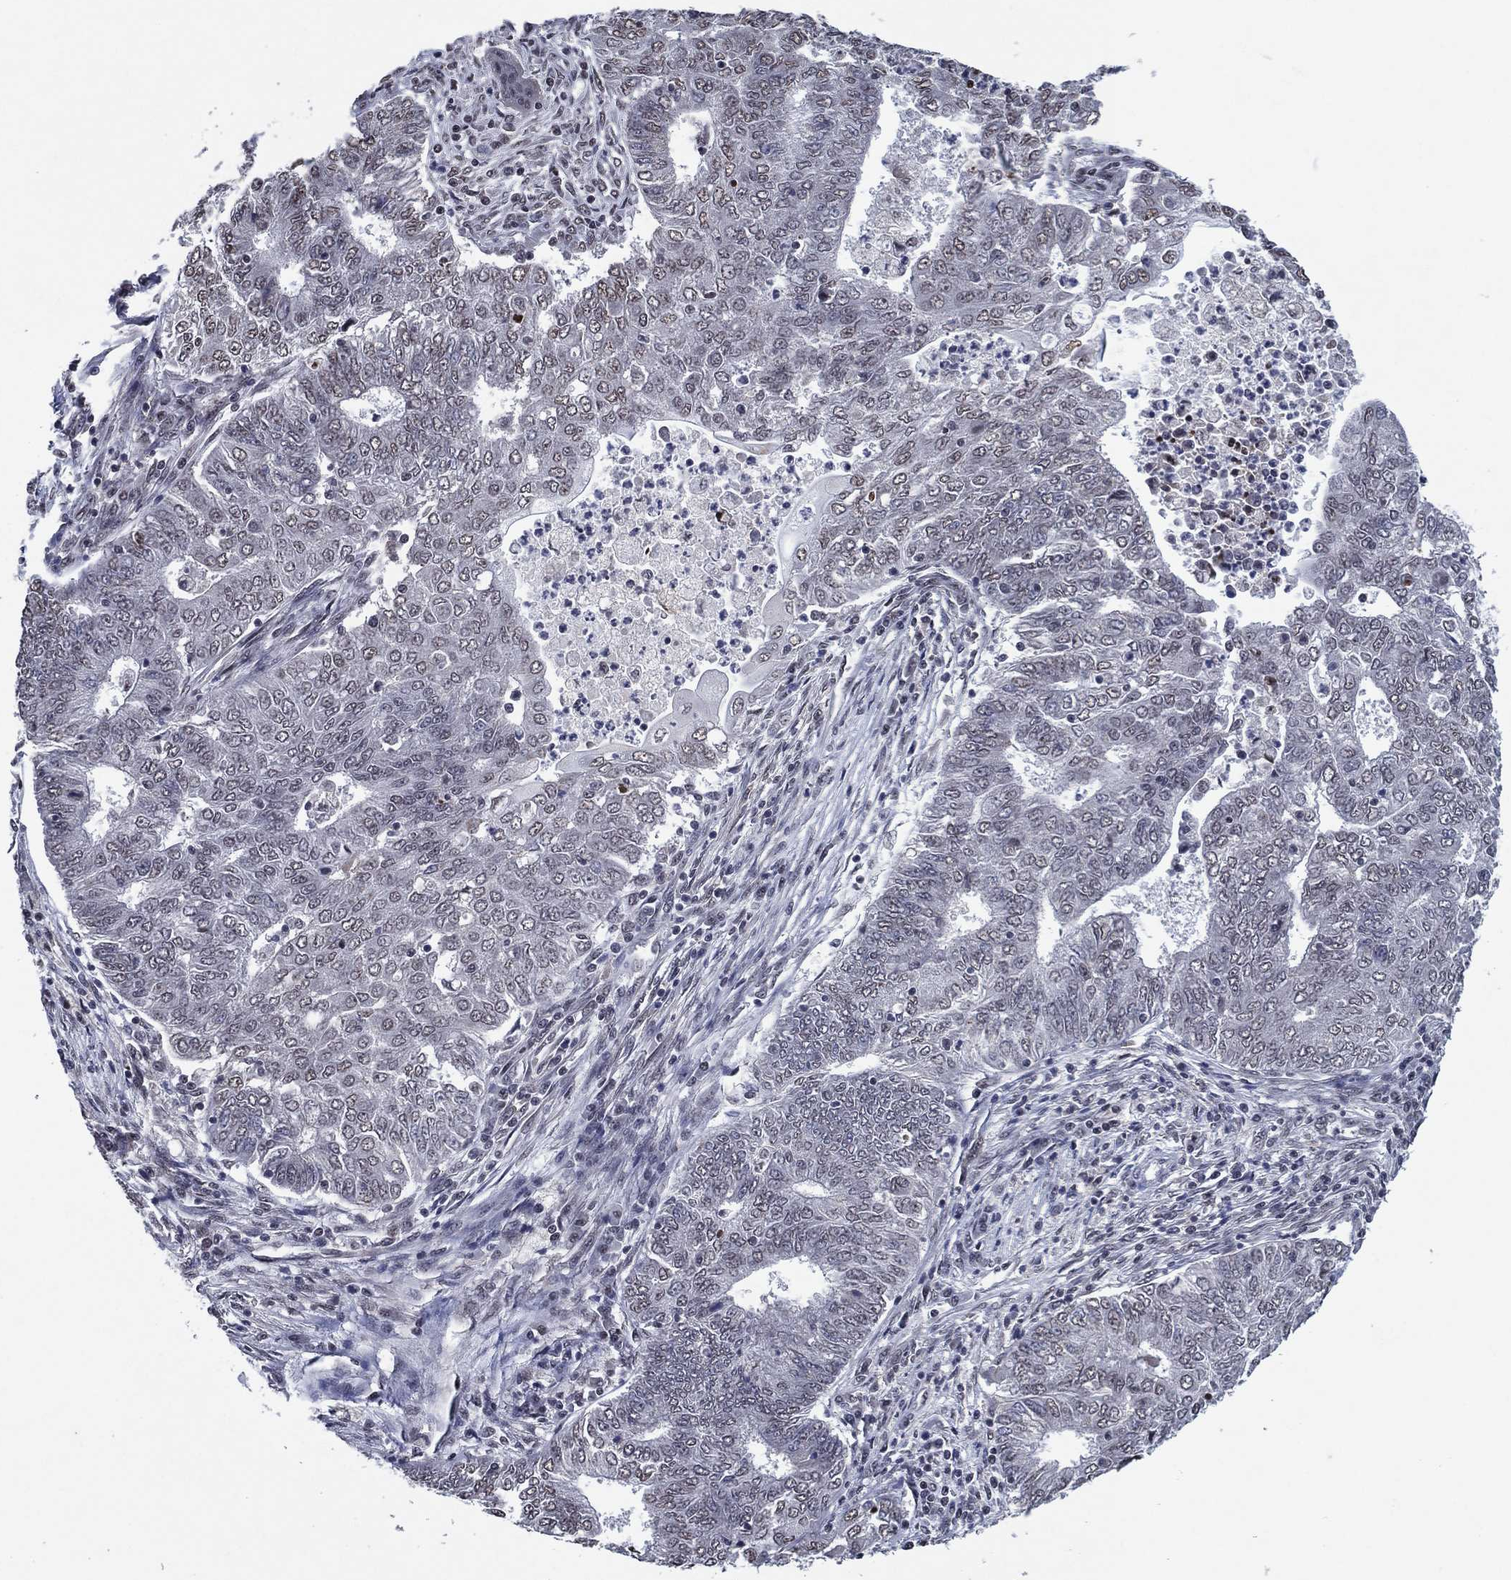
{"staining": {"intensity": "negative", "quantity": "none", "location": "none"}, "tissue": "endometrial cancer", "cell_type": "Tumor cells", "image_type": "cancer", "snomed": [{"axis": "morphology", "description": "Adenocarcinoma, NOS"}, {"axis": "topography", "description": "Endometrium"}], "caption": "DAB immunohistochemical staining of endometrial cancer displays no significant expression in tumor cells.", "gene": "ZBTB42", "patient": {"sex": "female", "age": 62}}